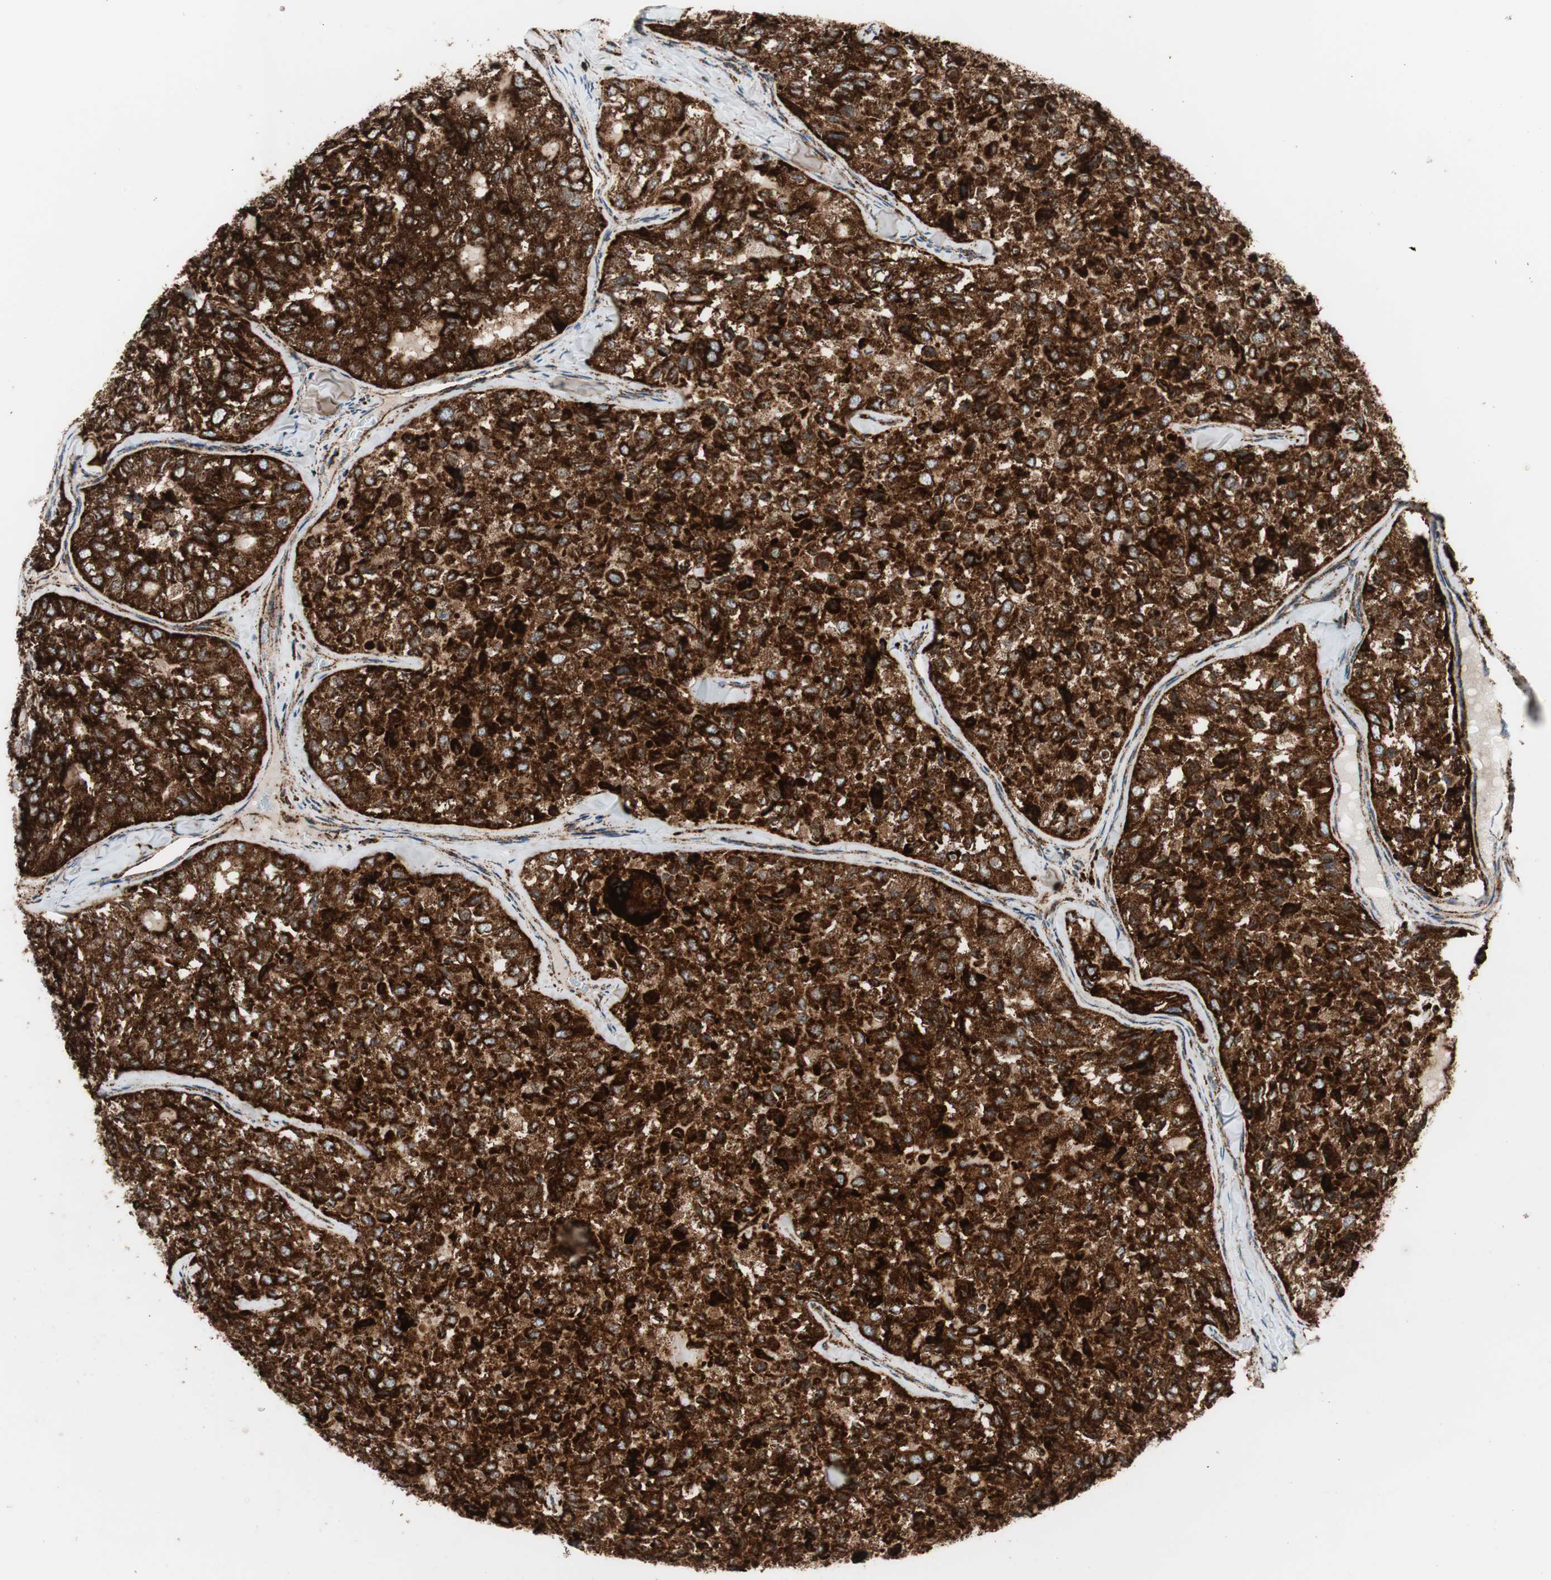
{"staining": {"intensity": "strong", "quantity": ">75%", "location": "cytoplasmic/membranous"}, "tissue": "thyroid cancer", "cell_type": "Tumor cells", "image_type": "cancer", "snomed": [{"axis": "morphology", "description": "Follicular adenoma carcinoma, NOS"}, {"axis": "topography", "description": "Thyroid gland"}], "caption": "Immunohistochemical staining of human thyroid follicular adenoma carcinoma shows high levels of strong cytoplasmic/membranous positivity in about >75% of tumor cells.", "gene": "LAMP1", "patient": {"sex": "male", "age": 75}}